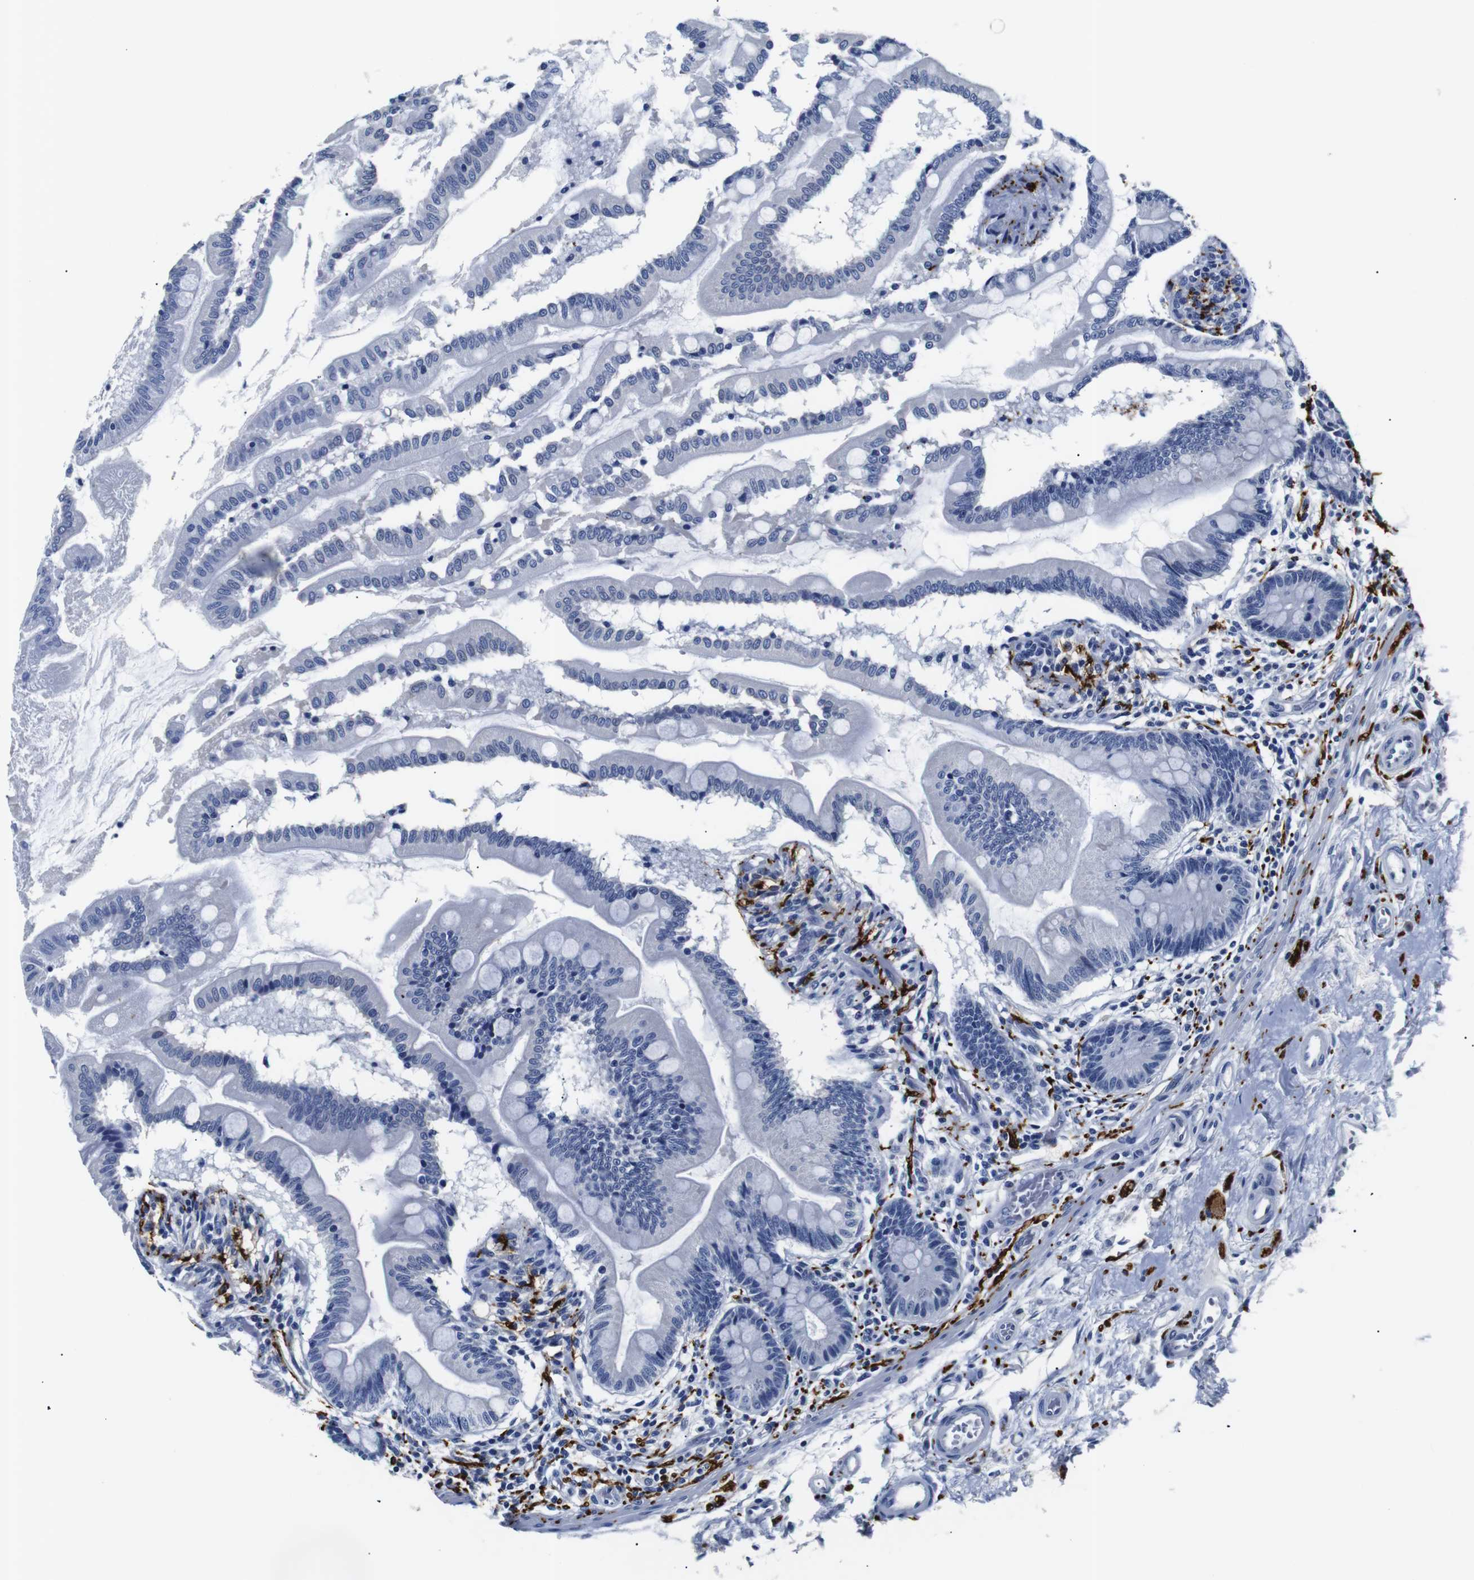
{"staining": {"intensity": "negative", "quantity": "none", "location": "none"}, "tissue": "small intestine", "cell_type": "Glandular cells", "image_type": "normal", "snomed": [{"axis": "morphology", "description": "Normal tissue, NOS"}, {"axis": "topography", "description": "Small intestine"}], "caption": "This is an immunohistochemistry (IHC) image of unremarkable small intestine. There is no positivity in glandular cells.", "gene": "GAP43", "patient": {"sex": "female", "age": 56}}